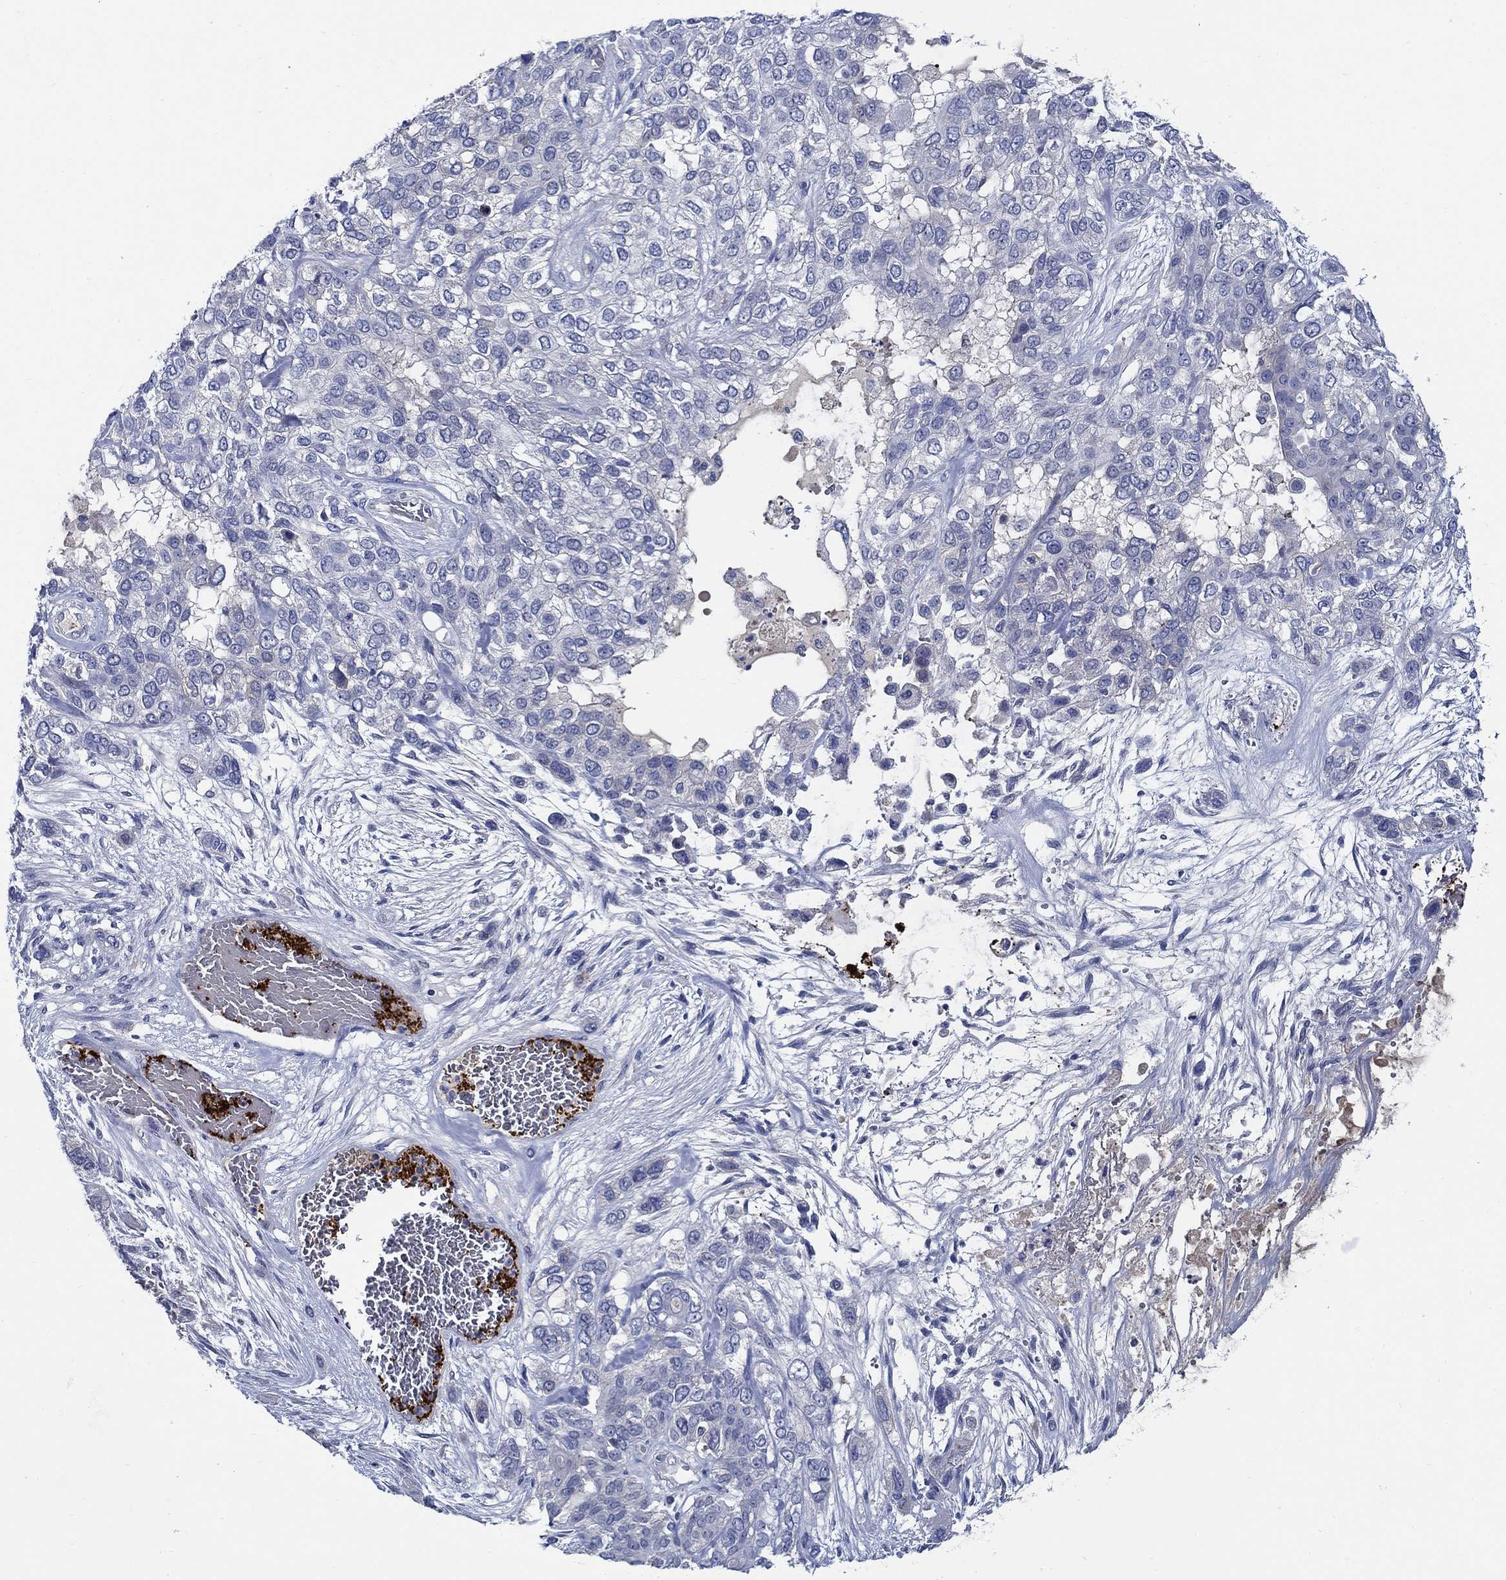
{"staining": {"intensity": "negative", "quantity": "none", "location": "none"}, "tissue": "lung cancer", "cell_type": "Tumor cells", "image_type": "cancer", "snomed": [{"axis": "morphology", "description": "Squamous cell carcinoma, NOS"}, {"axis": "topography", "description": "Lung"}], "caption": "Immunohistochemical staining of squamous cell carcinoma (lung) demonstrates no significant positivity in tumor cells. Brightfield microscopy of IHC stained with DAB (3,3'-diaminobenzidine) (brown) and hematoxylin (blue), captured at high magnification.", "gene": "ALOX12", "patient": {"sex": "female", "age": 70}}